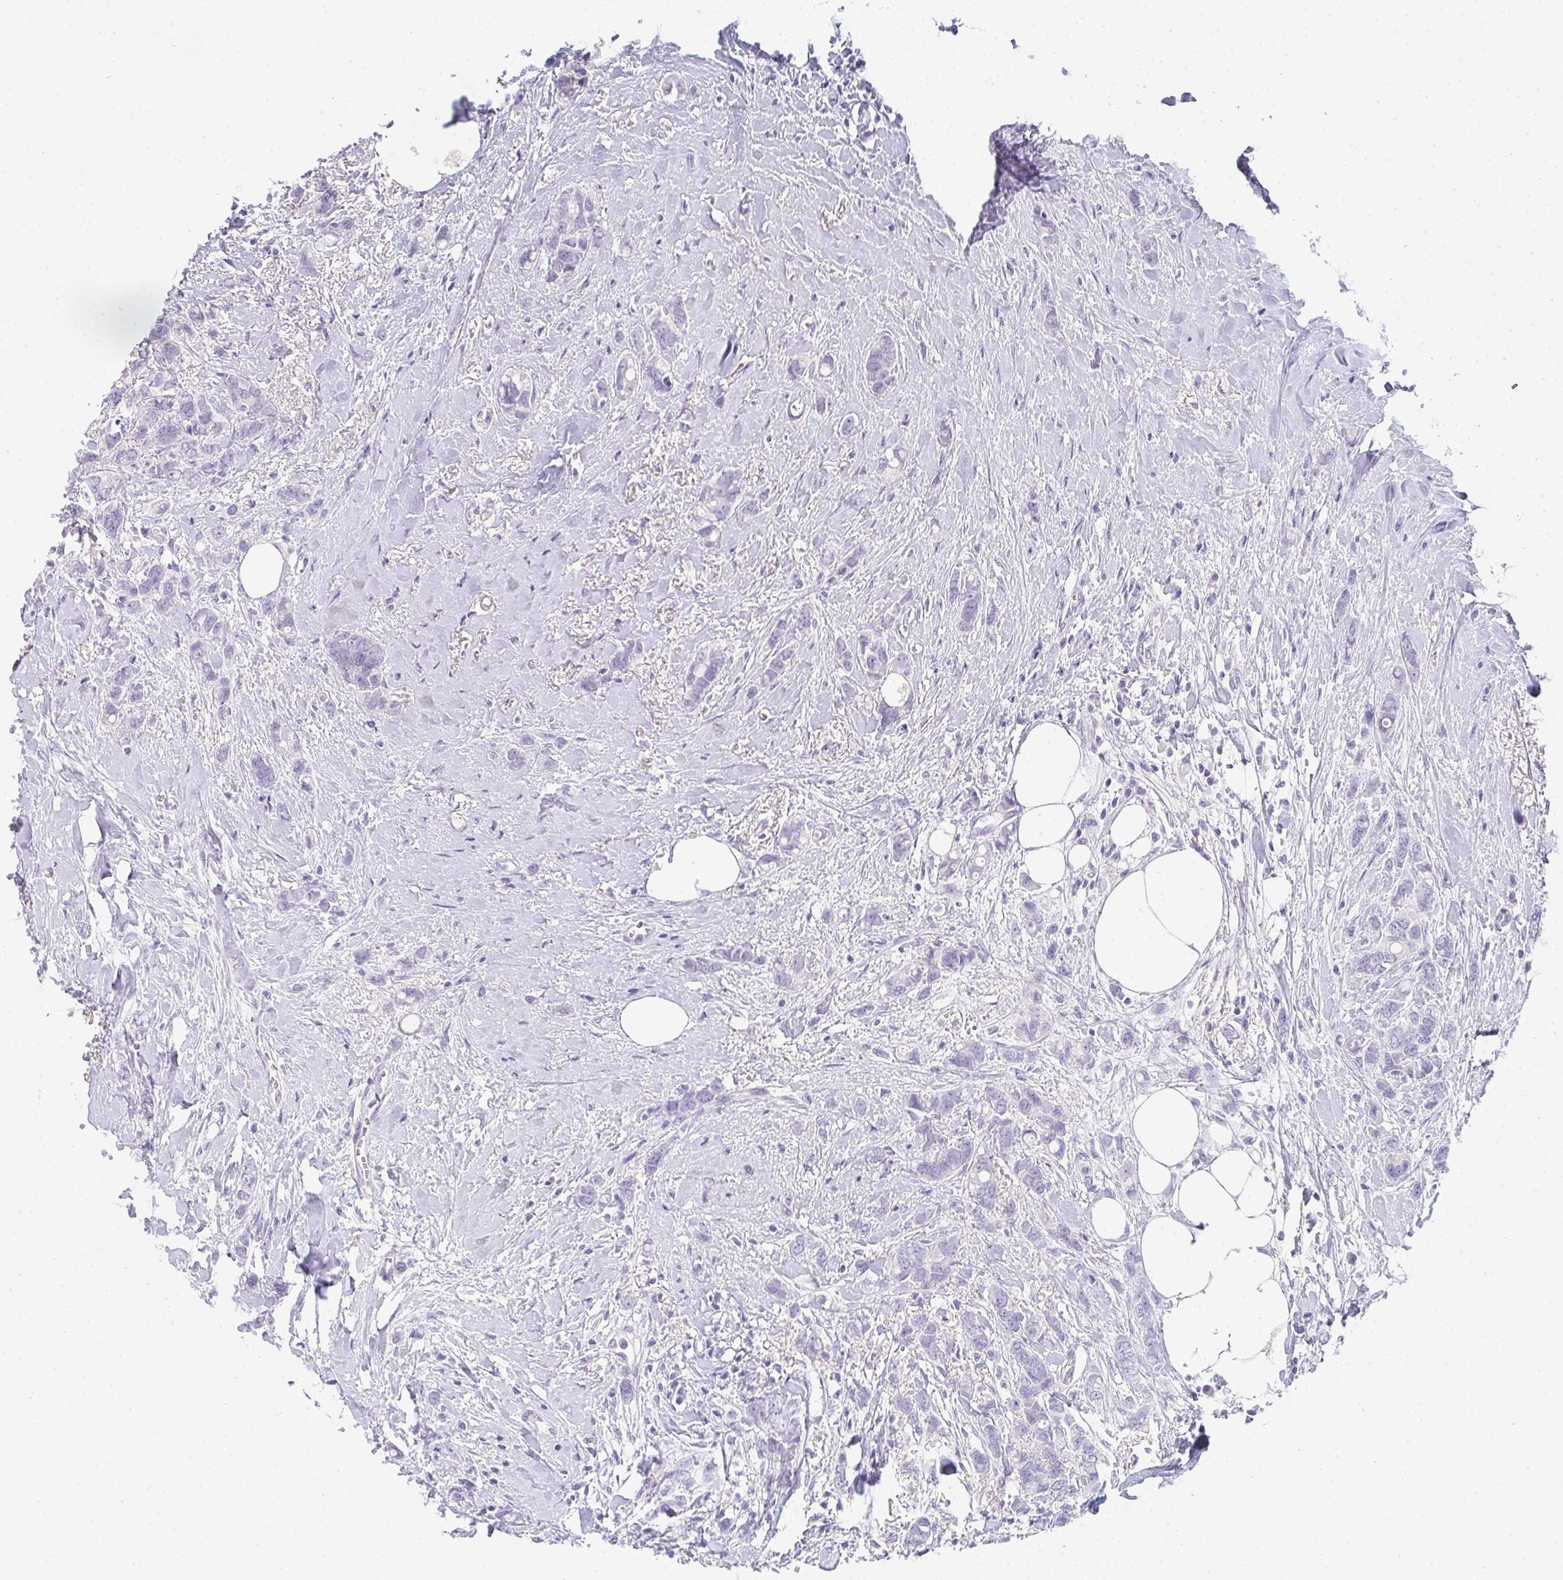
{"staining": {"intensity": "negative", "quantity": "none", "location": "none"}, "tissue": "breast cancer", "cell_type": "Tumor cells", "image_type": "cancer", "snomed": [{"axis": "morphology", "description": "Lobular carcinoma"}, {"axis": "topography", "description": "Breast"}], "caption": "Breast cancer was stained to show a protein in brown. There is no significant expression in tumor cells.", "gene": "NEU2", "patient": {"sex": "female", "age": 91}}